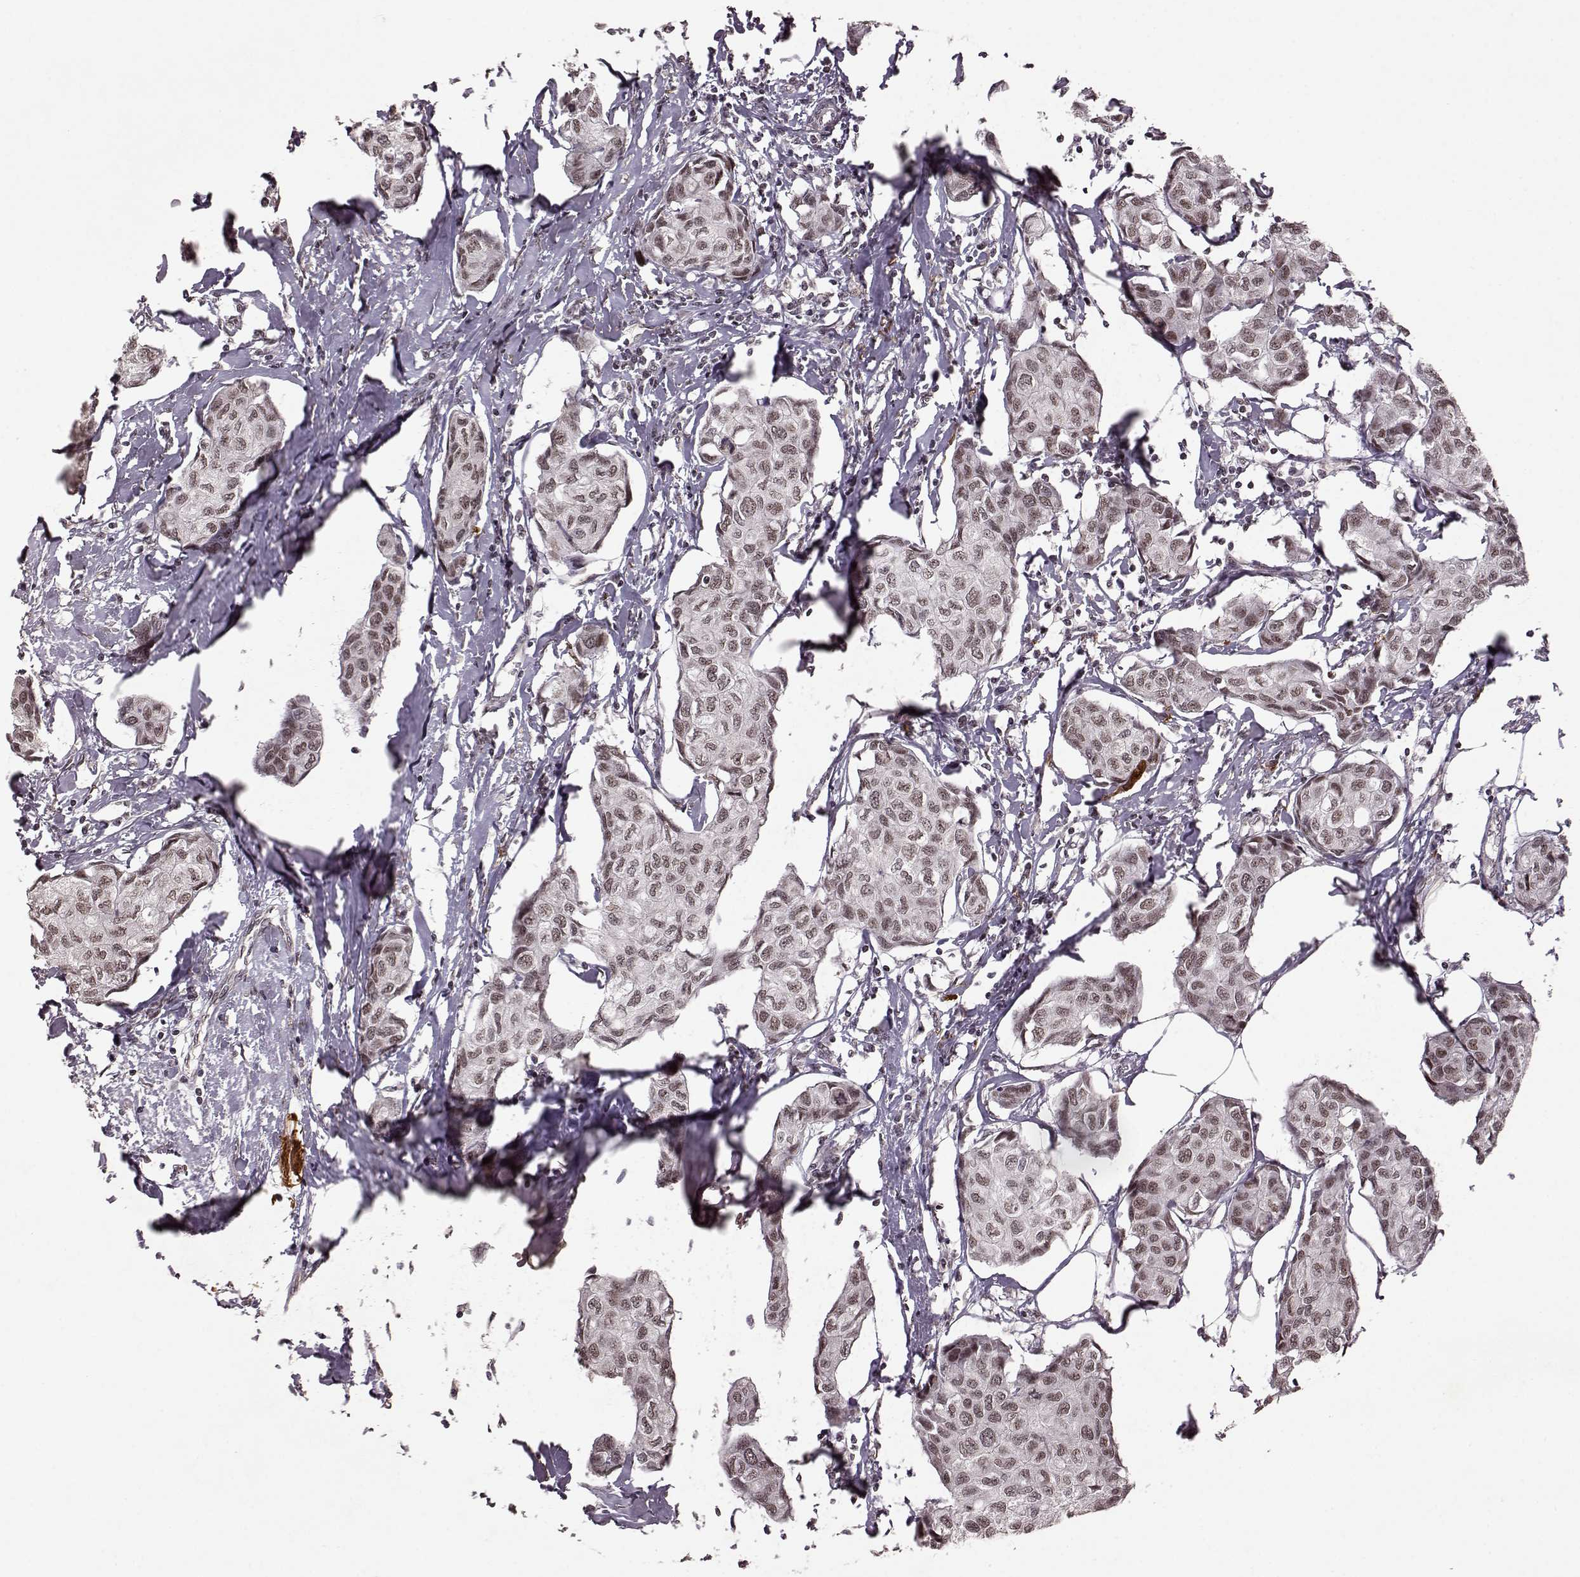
{"staining": {"intensity": "weak", "quantity": ">75%", "location": "nuclear"}, "tissue": "breast cancer", "cell_type": "Tumor cells", "image_type": "cancer", "snomed": [{"axis": "morphology", "description": "Duct carcinoma"}, {"axis": "topography", "description": "Breast"}], "caption": "IHC of human breast cancer exhibits low levels of weak nuclear staining in approximately >75% of tumor cells.", "gene": "RRAGD", "patient": {"sex": "female", "age": 80}}